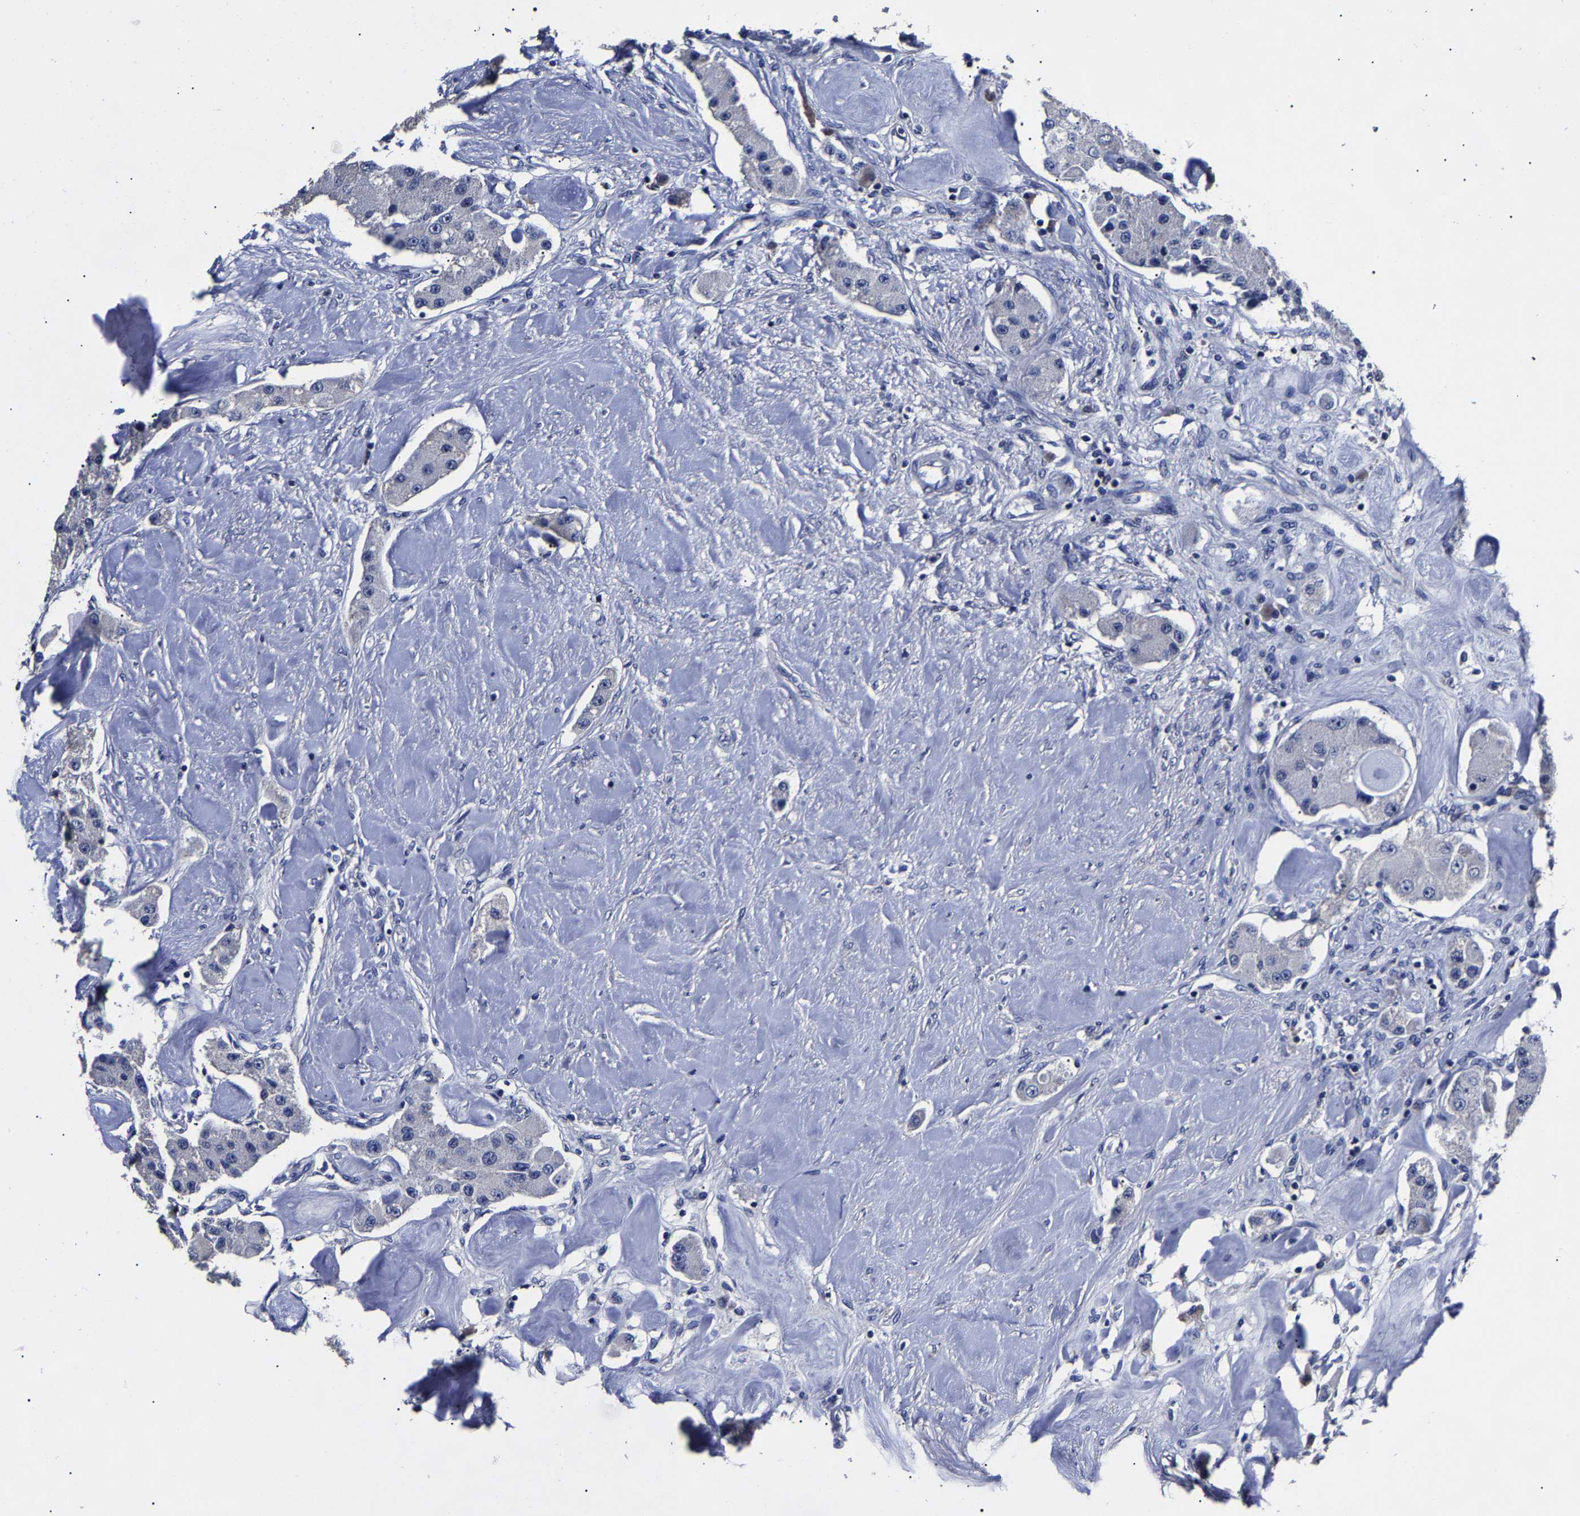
{"staining": {"intensity": "negative", "quantity": "none", "location": "none"}, "tissue": "carcinoid", "cell_type": "Tumor cells", "image_type": "cancer", "snomed": [{"axis": "morphology", "description": "Carcinoid, malignant, NOS"}, {"axis": "topography", "description": "Pancreas"}], "caption": "An image of malignant carcinoid stained for a protein exhibits no brown staining in tumor cells.", "gene": "AKAP4", "patient": {"sex": "male", "age": 41}}